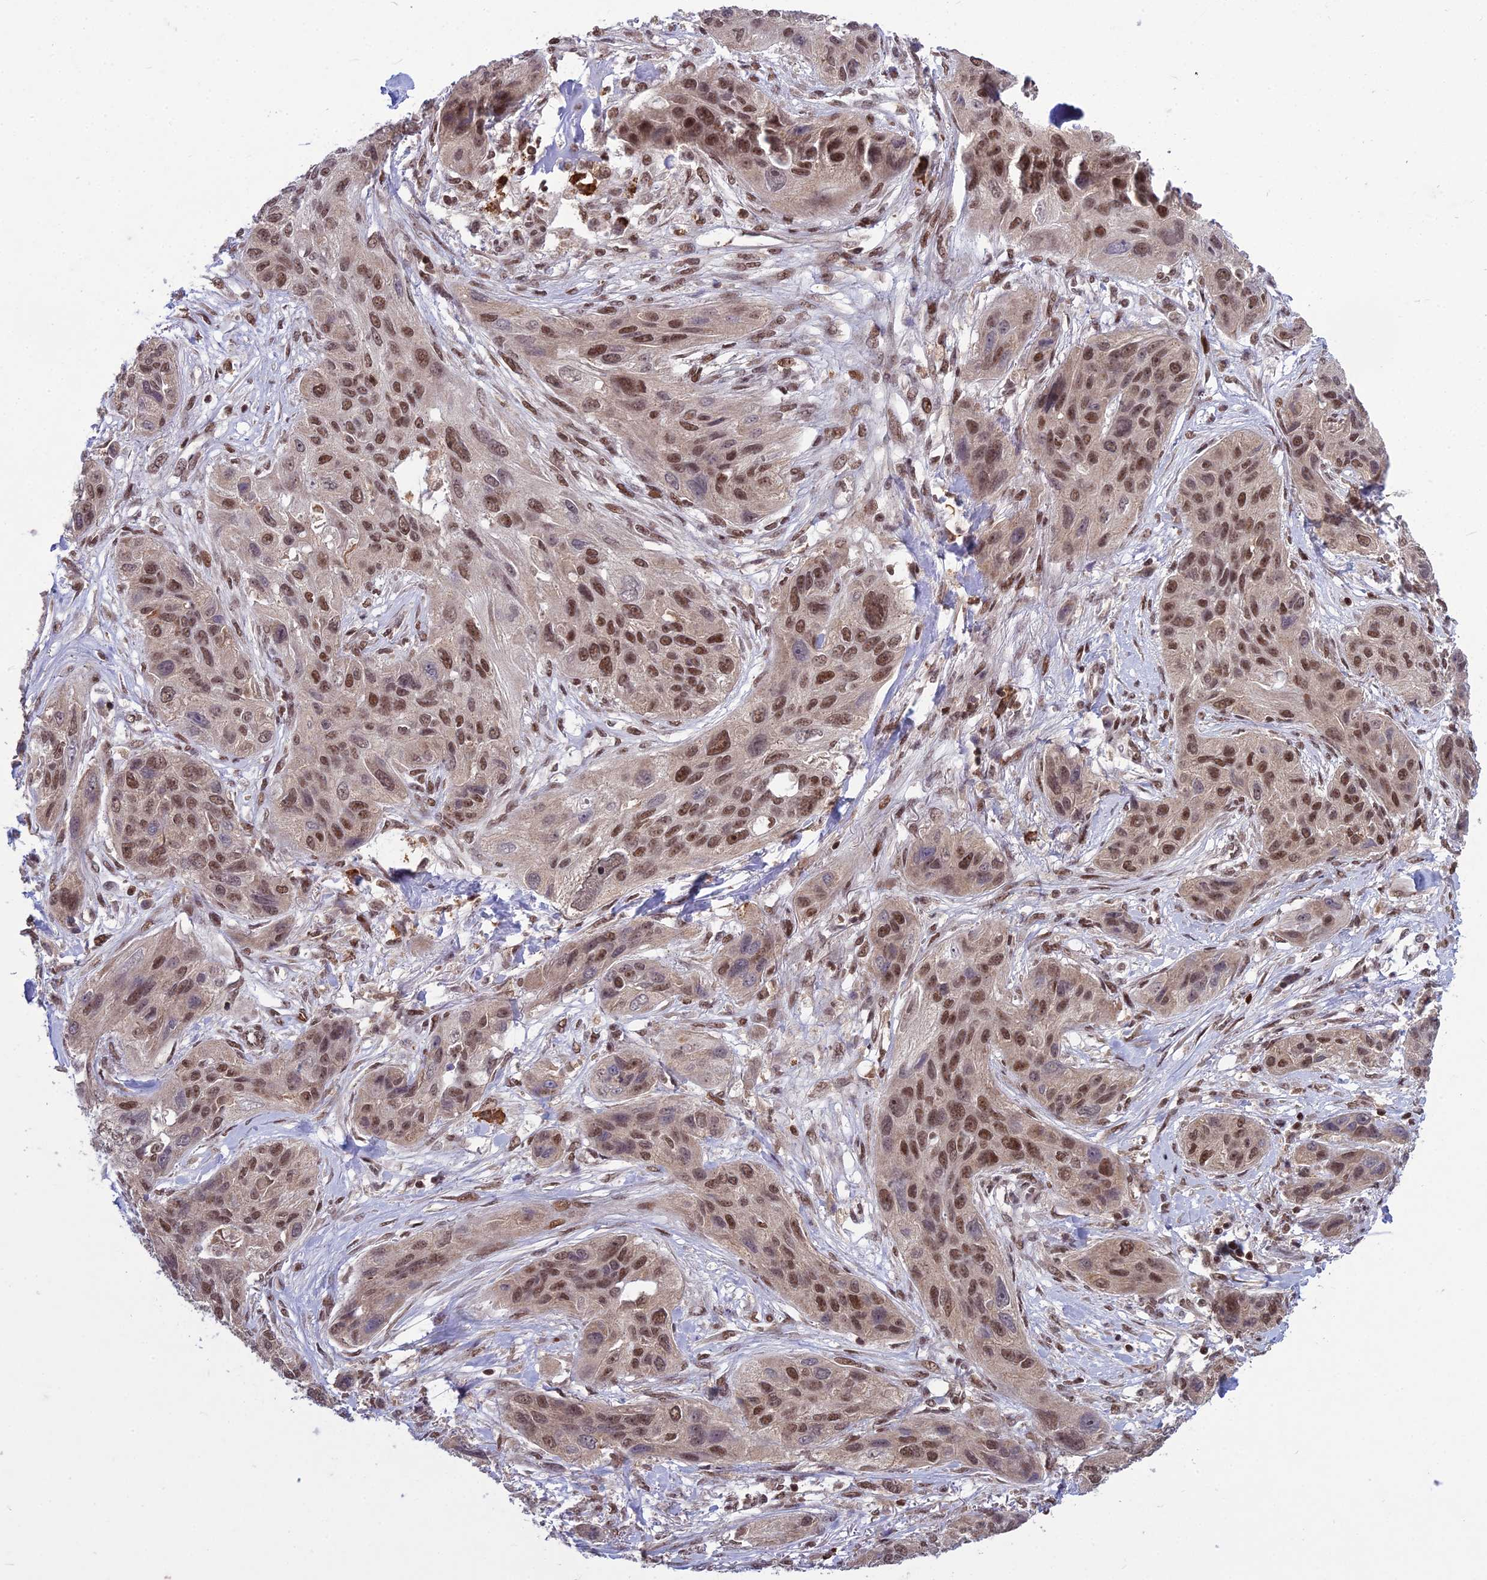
{"staining": {"intensity": "moderate", "quantity": ">75%", "location": "nuclear"}, "tissue": "lung cancer", "cell_type": "Tumor cells", "image_type": "cancer", "snomed": [{"axis": "morphology", "description": "Squamous cell carcinoma, NOS"}, {"axis": "topography", "description": "Lung"}], "caption": "Lung cancer (squamous cell carcinoma) stained for a protein (brown) demonstrates moderate nuclear positive expression in approximately >75% of tumor cells.", "gene": "GMEB1", "patient": {"sex": "female", "age": 70}}